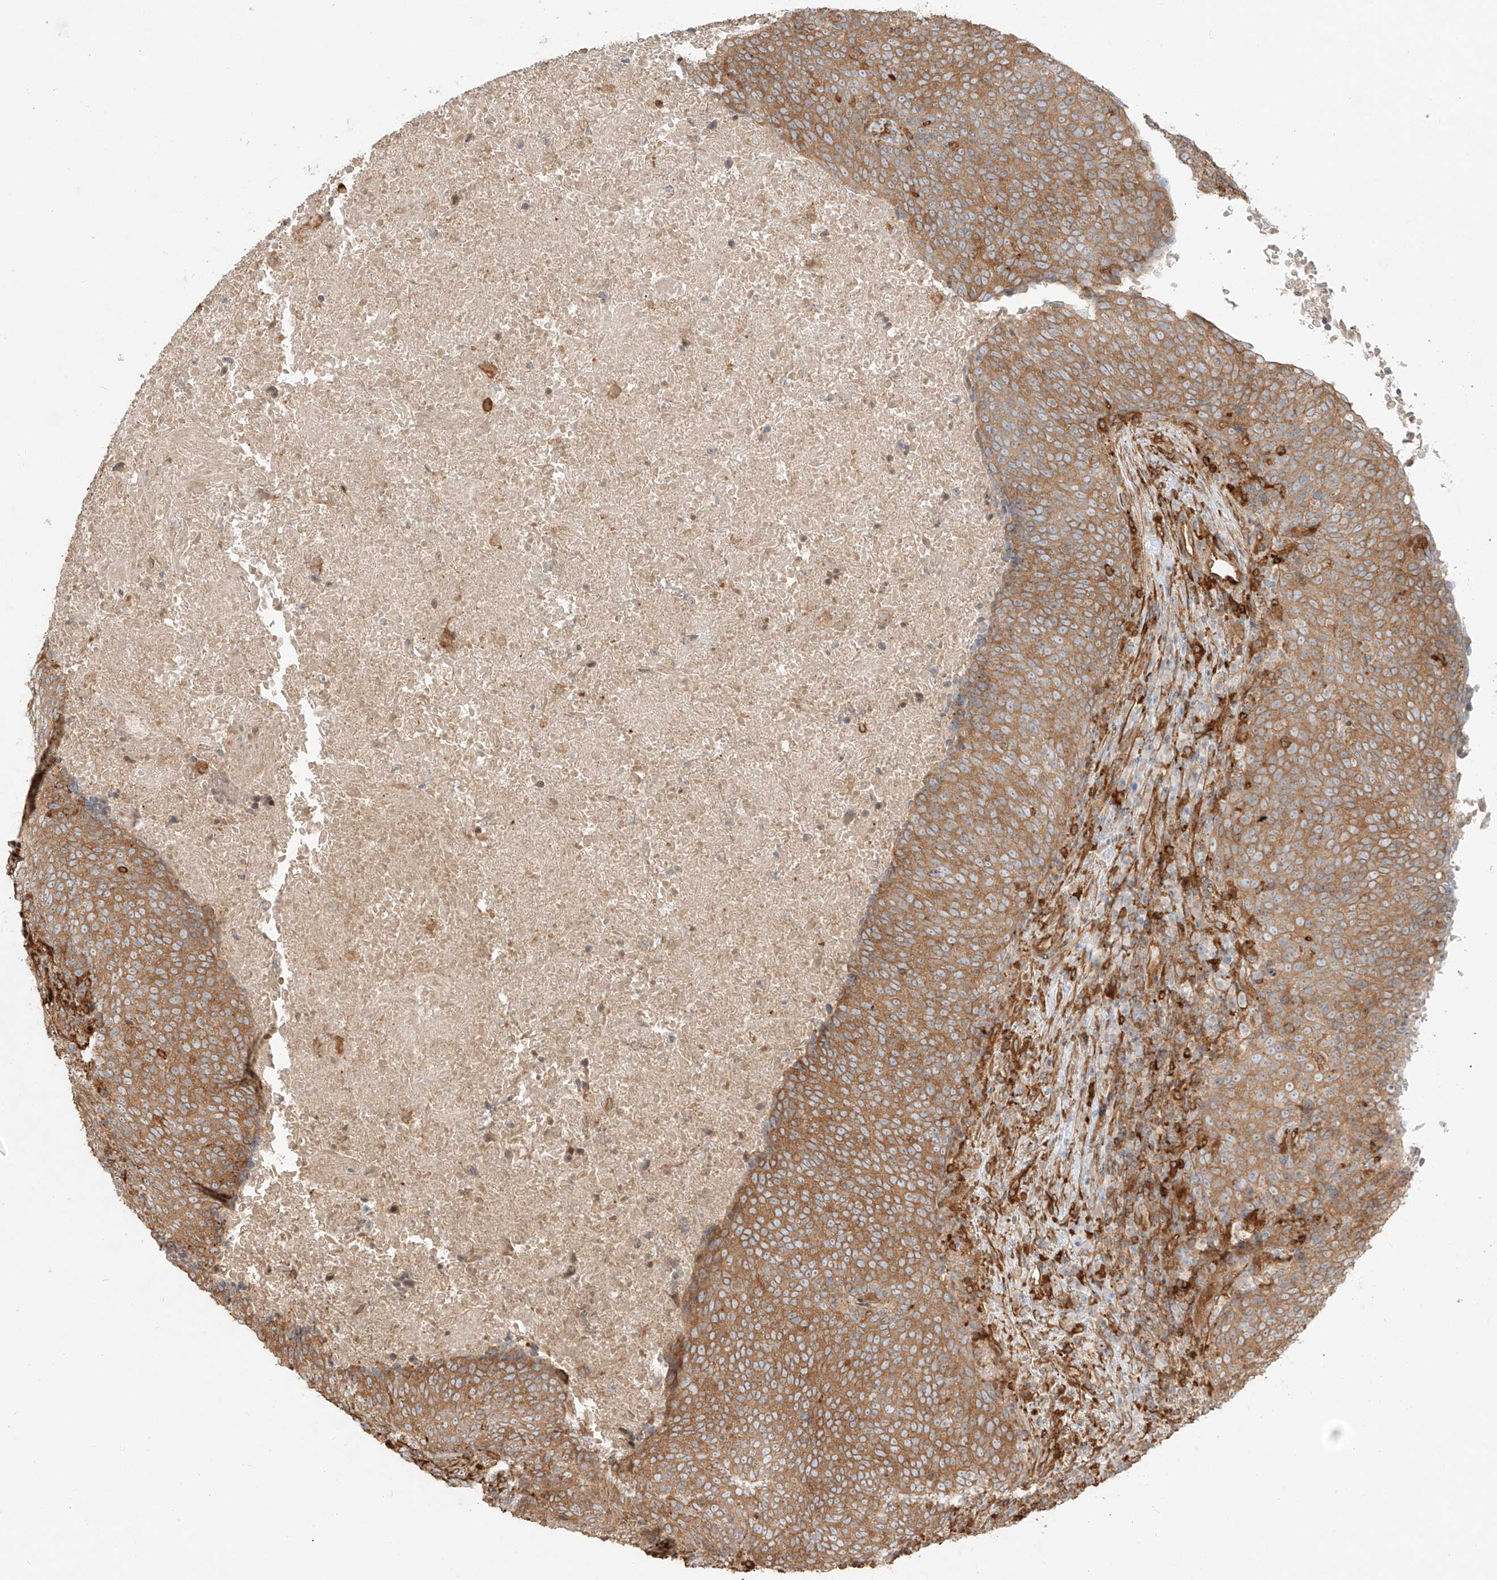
{"staining": {"intensity": "moderate", "quantity": ">75%", "location": "cytoplasmic/membranous"}, "tissue": "head and neck cancer", "cell_type": "Tumor cells", "image_type": "cancer", "snomed": [{"axis": "morphology", "description": "Squamous cell carcinoma, NOS"}, {"axis": "morphology", "description": "Squamous cell carcinoma, metastatic, NOS"}, {"axis": "topography", "description": "Lymph node"}, {"axis": "topography", "description": "Head-Neck"}], "caption": "The histopathology image reveals immunohistochemical staining of head and neck cancer (squamous cell carcinoma). There is moderate cytoplasmic/membranous expression is seen in about >75% of tumor cells.", "gene": "SNX9", "patient": {"sex": "male", "age": 62}}